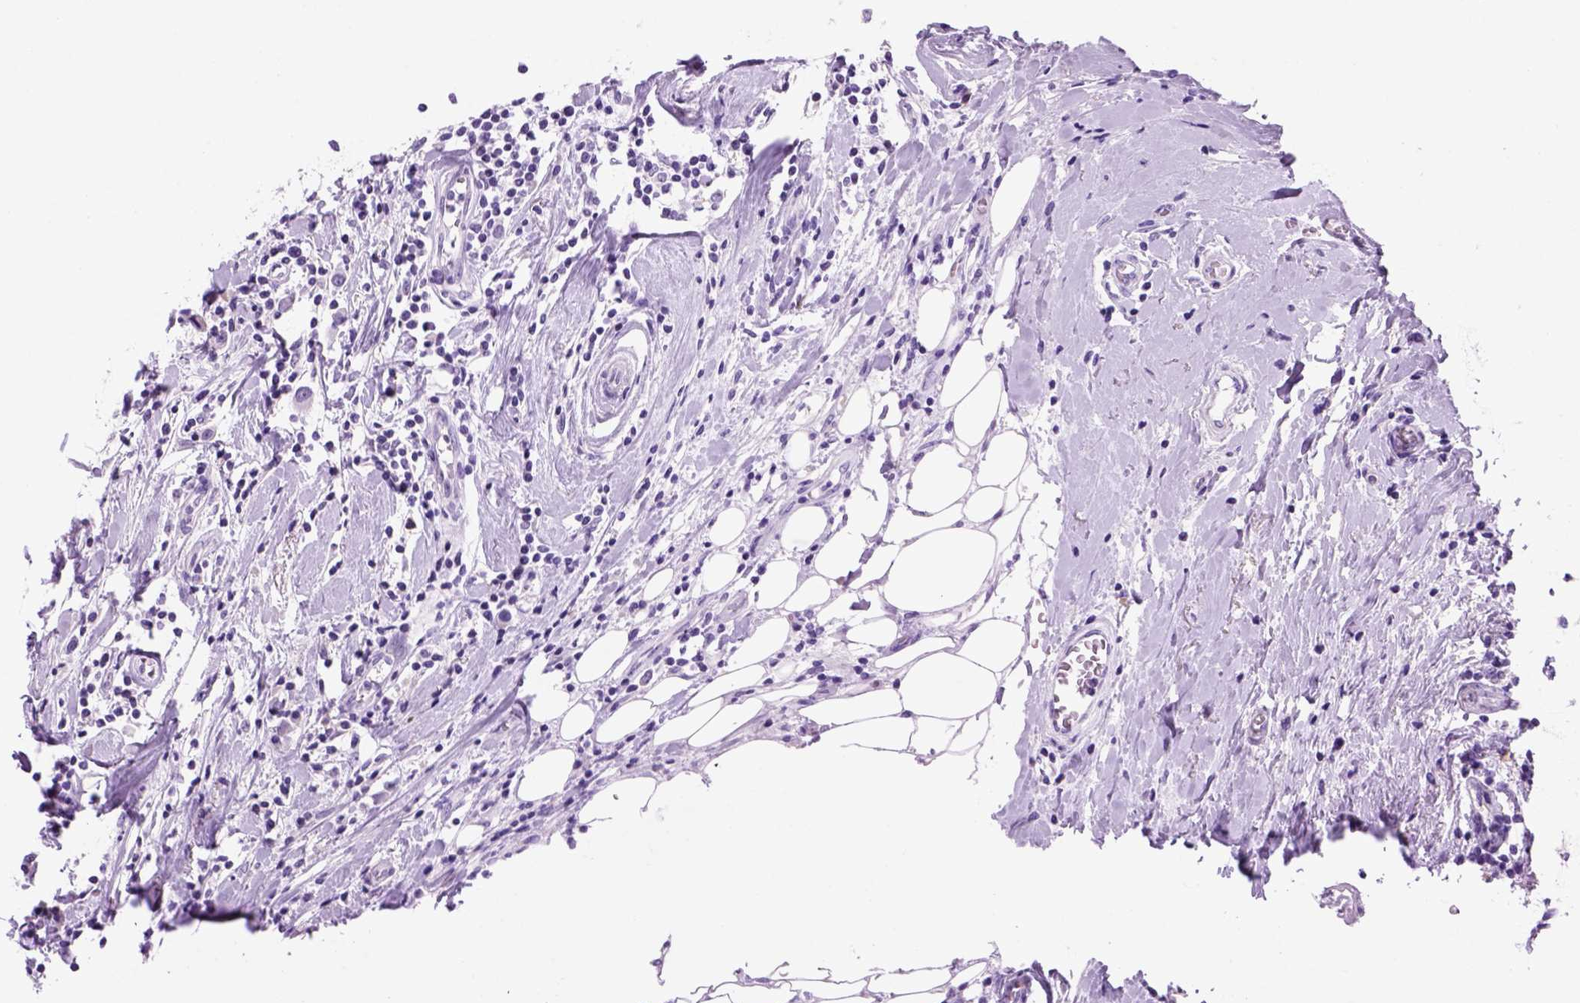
{"staining": {"intensity": "negative", "quantity": "none", "location": "none"}, "tissue": "breast cancer", "cell_type": "Tumor cells", "image_type": "cancer", "snomed": [{"axis": "morphology", "description": "Duct carcinoma"}, {"axis": "topography", "description": "Breast"}], "caption": "The IHC micrograph has no significant expression in tumor cells of invasive ductal carcinoma (breast) tissue. Brightfield microscopy of IHC stained with DAB (brown) and hematoxylin (blue), captured at high magnification.", "gene": "HHIPL2", "patient": {"sex": "female", "age": 61}}